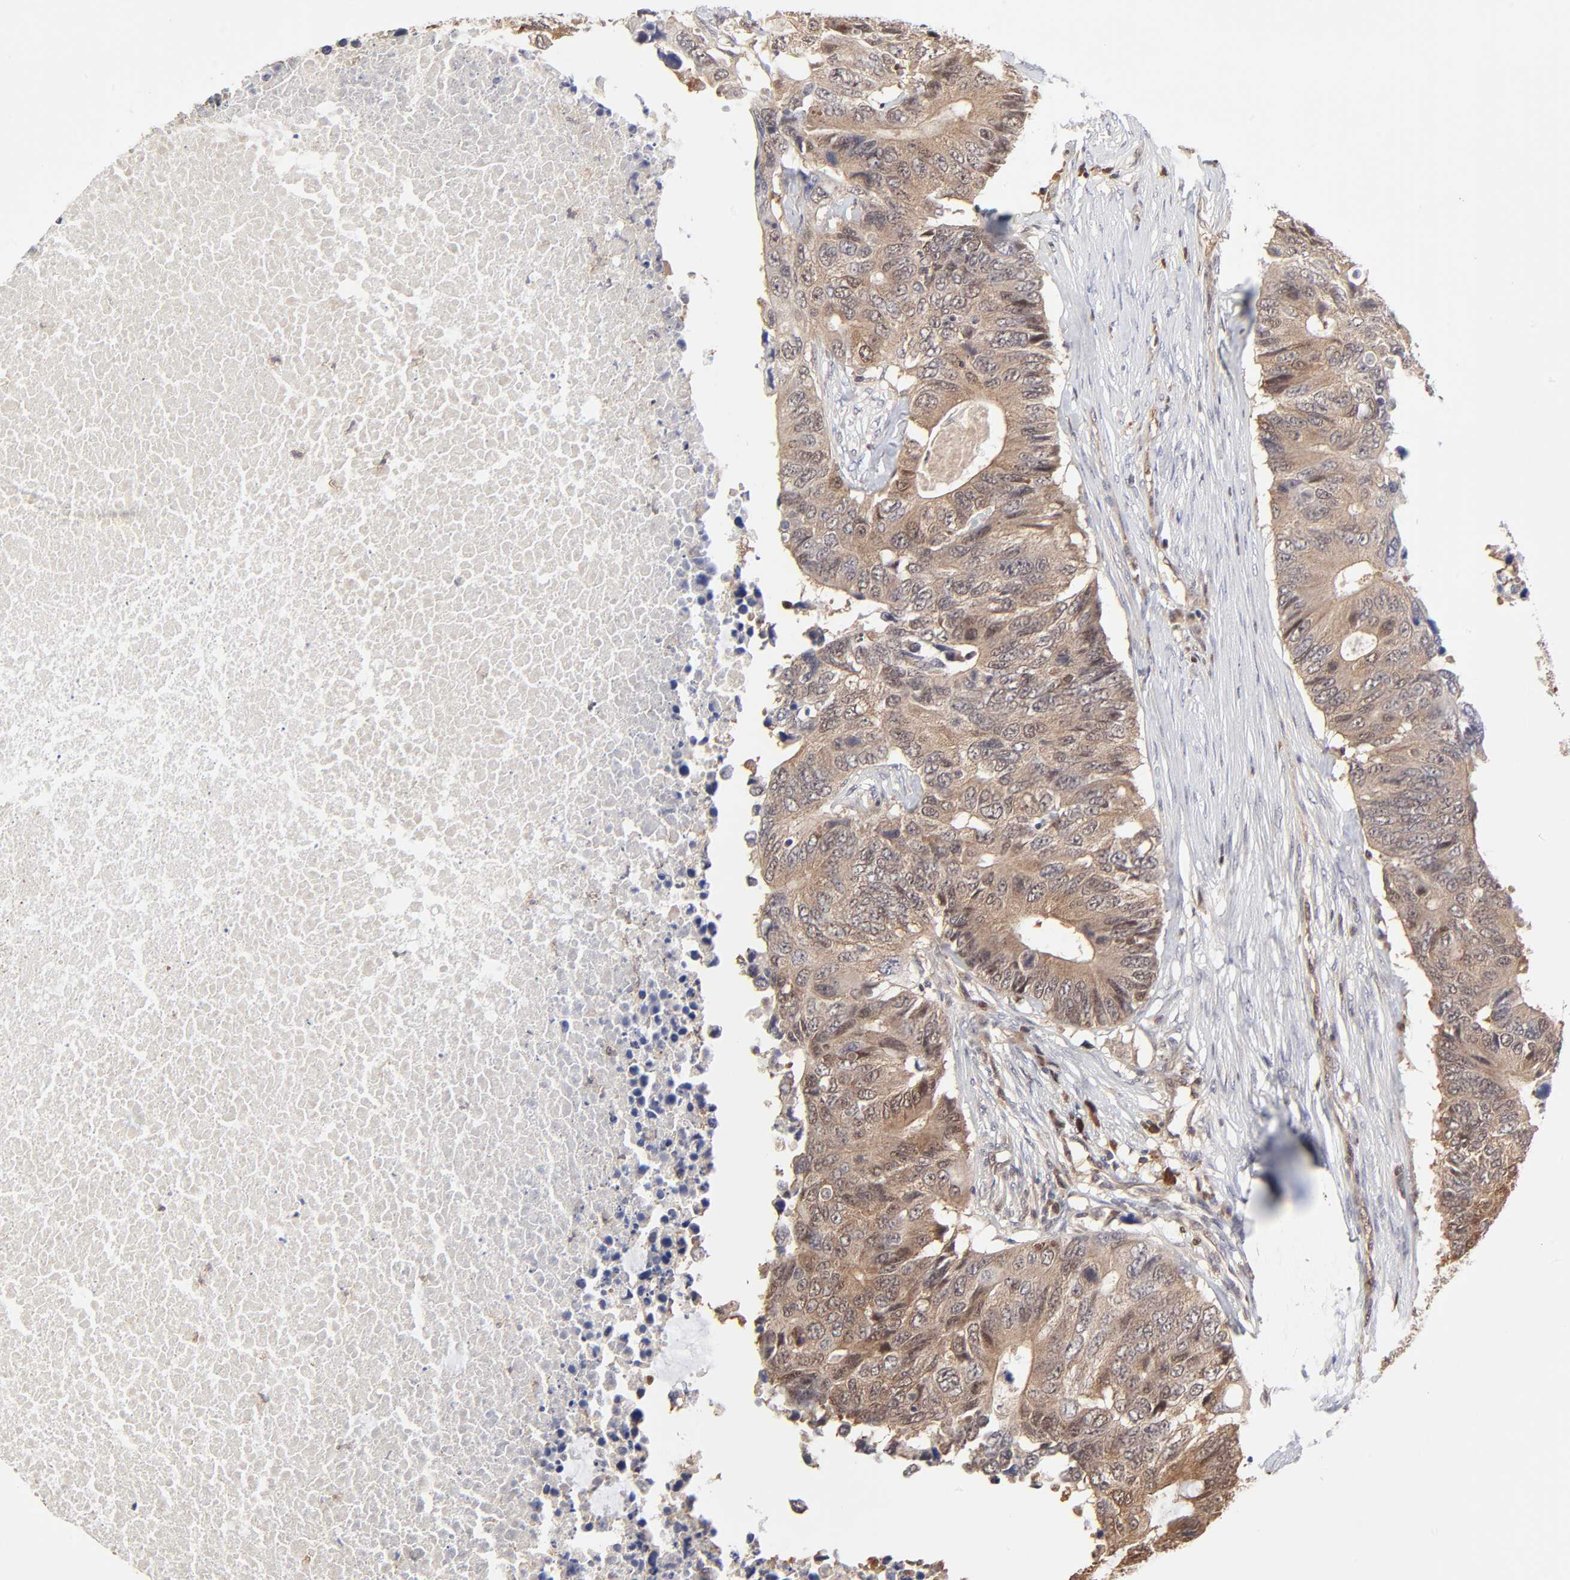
{"staining": {"intensity": "moderate", "quantity": ">75%", "location": "cytoplasmic/membranous"}, "tissue": "colorectal cancer", "cell_type": "Tumor cells", "image_type": "cancer", "snomed": [{"axis": "morphology", "description": "Adenocarcinoma, NOS"}, {"axis": "topography", "description": "Colon"}], "caption": "The histopathology image demonstrates staining of colorectal adenocarcinoma, revealing moderate cytoplasmic/membranous protein staining (brown color) within tumor cells.", "gene": "CASP3", "patient": {"sex": "male", "age": 71}}